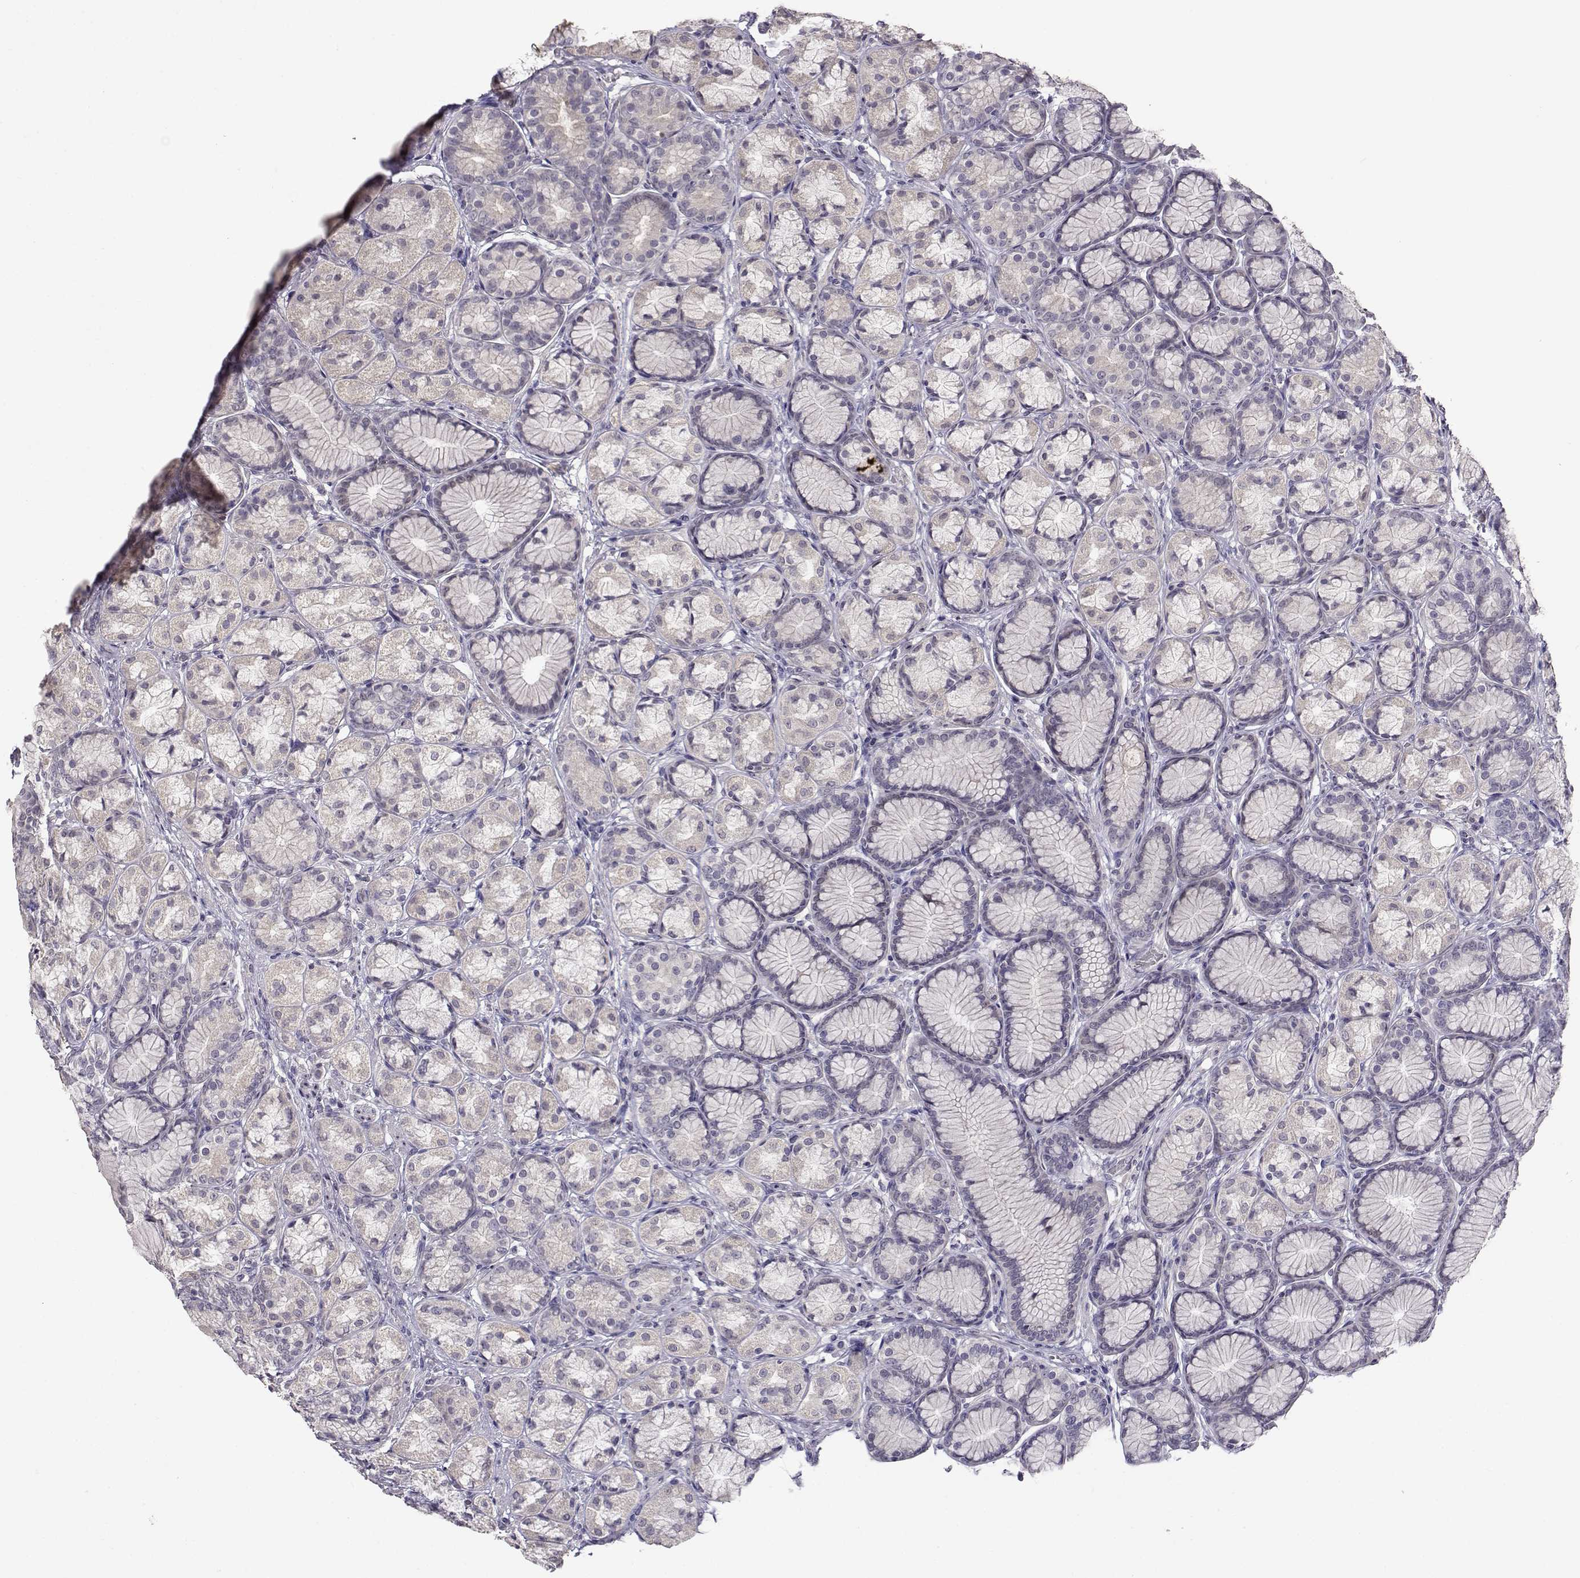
{"staining": {"intensity": "negative", "quantity": "none", "location": "none"}, "tissue": "stomach", "cell_type": "Glandular cells", "image_type": "normal", "snomed": [{"axis": "morphology", "description": "Normal tissue, NOS"}, {"axis": "morphology", "description": "Adenocarcinoma, NOS"}, {"axis": "morphology", "description": "Adenocarcinoma, High grade"}, {"axis": "topography", "description": "Stomach, upper"}, {"axis": "topography", "description": "Stomach"}], "caption": "An image of stomach stained for a protein reveals no brown staining in glandular cells.", "gene": "RHOXF2", "patient": {"sex": "female", "age": 65}}